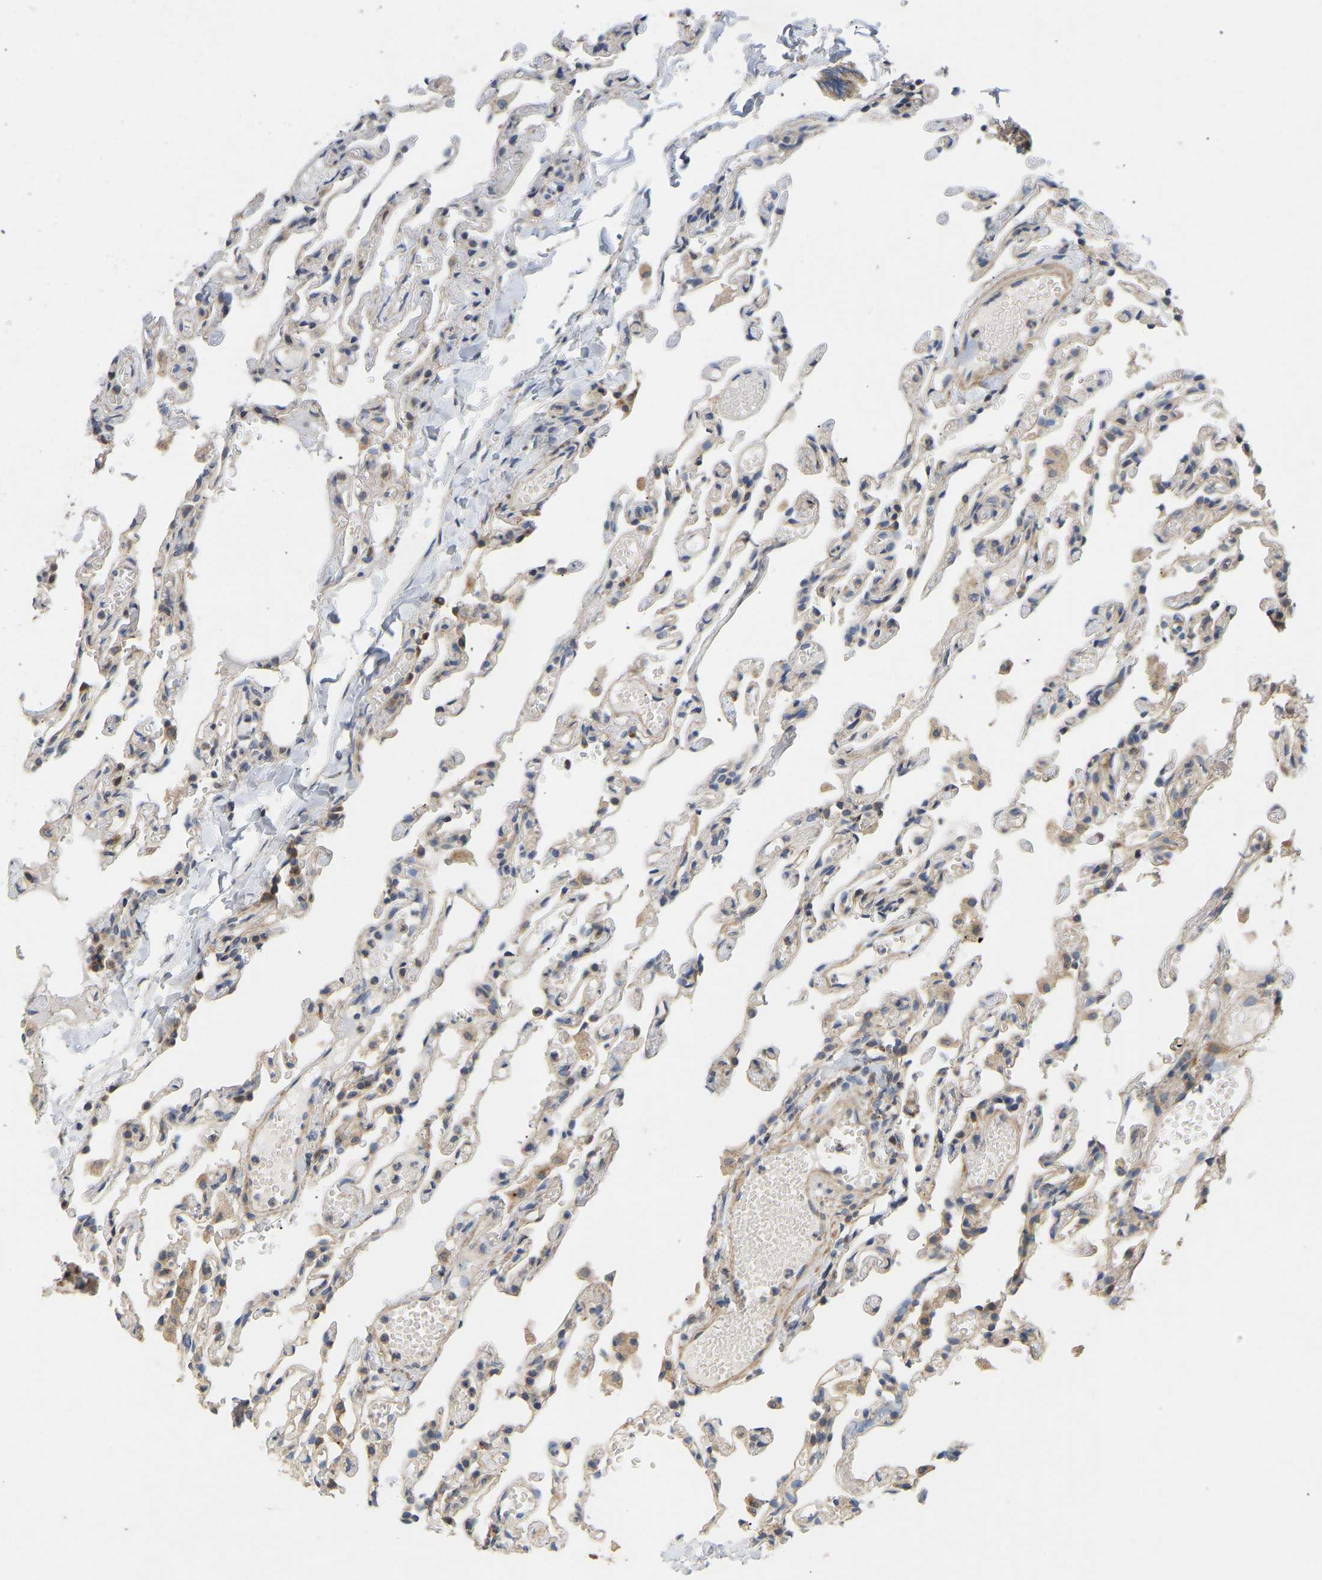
{"staining": {"intensity": "weak", "quantity": "25%-75%", "location": "cytoplasmic/membranous"}, "tissue": "lung", "cell_type": "Alveolar cells", "image_type": "normal", "snomed": [{"axis": "morphology", "description": "Normal tissue, NOS"}, {"axis": "topography", "description": "Lung"}], "caption": "Immunohistochemical staining of normal lung shows weak cytoplasmic/membranous protein expression in about 25%-75% of alveolar cells. (IHC, brightfield microscopy, high magnification).", "gene": "HACD2", "patient": {"sex": "male", "age": 21}}